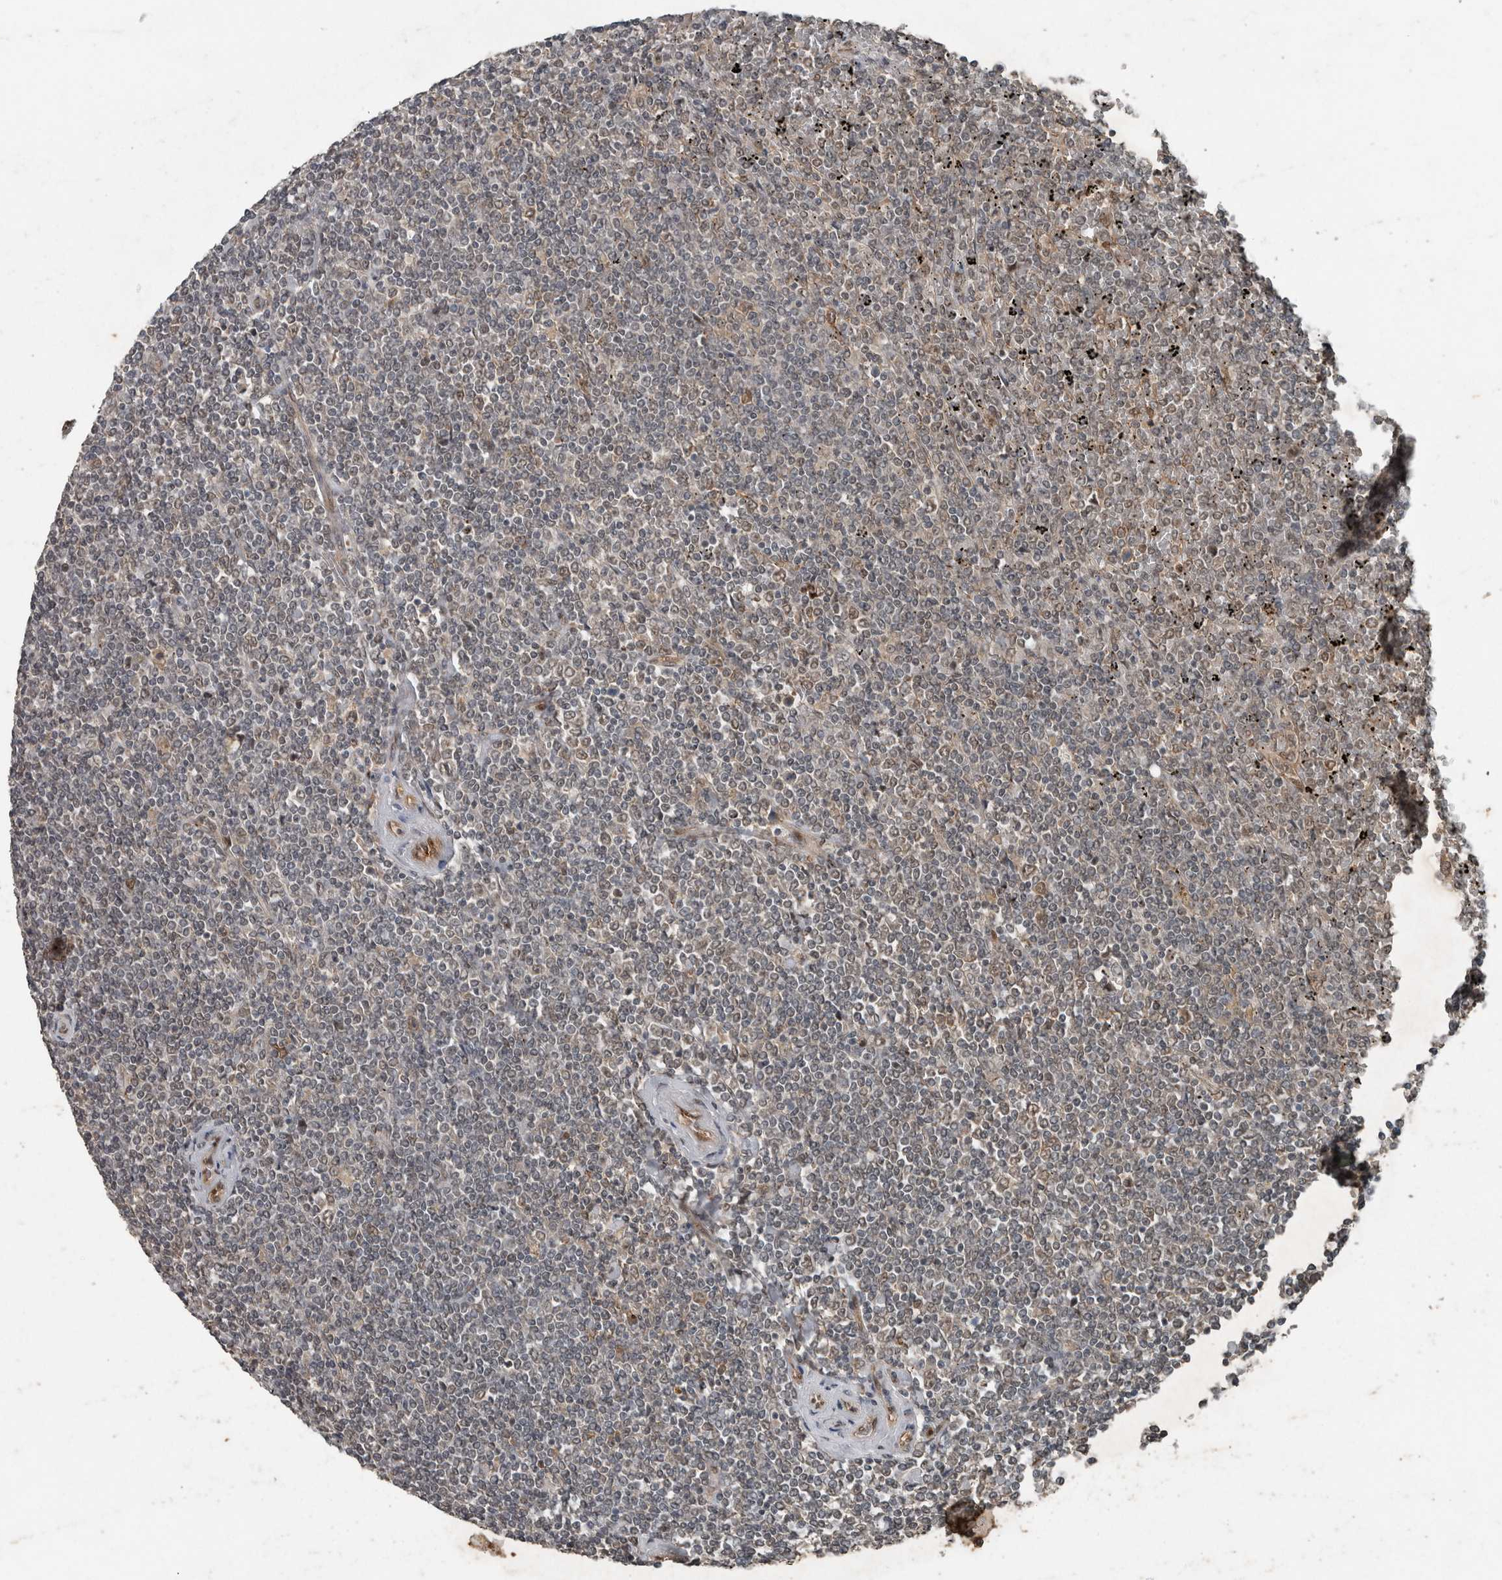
{"staining": {"intensity": "negative", "quantity": "none", "location": "none"}, "tissue": "lymphoma", "cell_type": "Tumor cells", "image_type": "cancer", "snomed": [{"axis": "morphology", "description": "Malignant lymphoma, non-Hodgkin's type, Low grade"}, {"axis": "topography", "description": "Spleen"}], "caption": "Immunohistochemistry micrograph of human malignant lymphoma, non-Hodgkin's type (low-grade) stained for a protein (brown), which demonstrates no expression in tumor cells.", "gene": "MYO1E", "patient": {"sex": "female", "age": 19}}